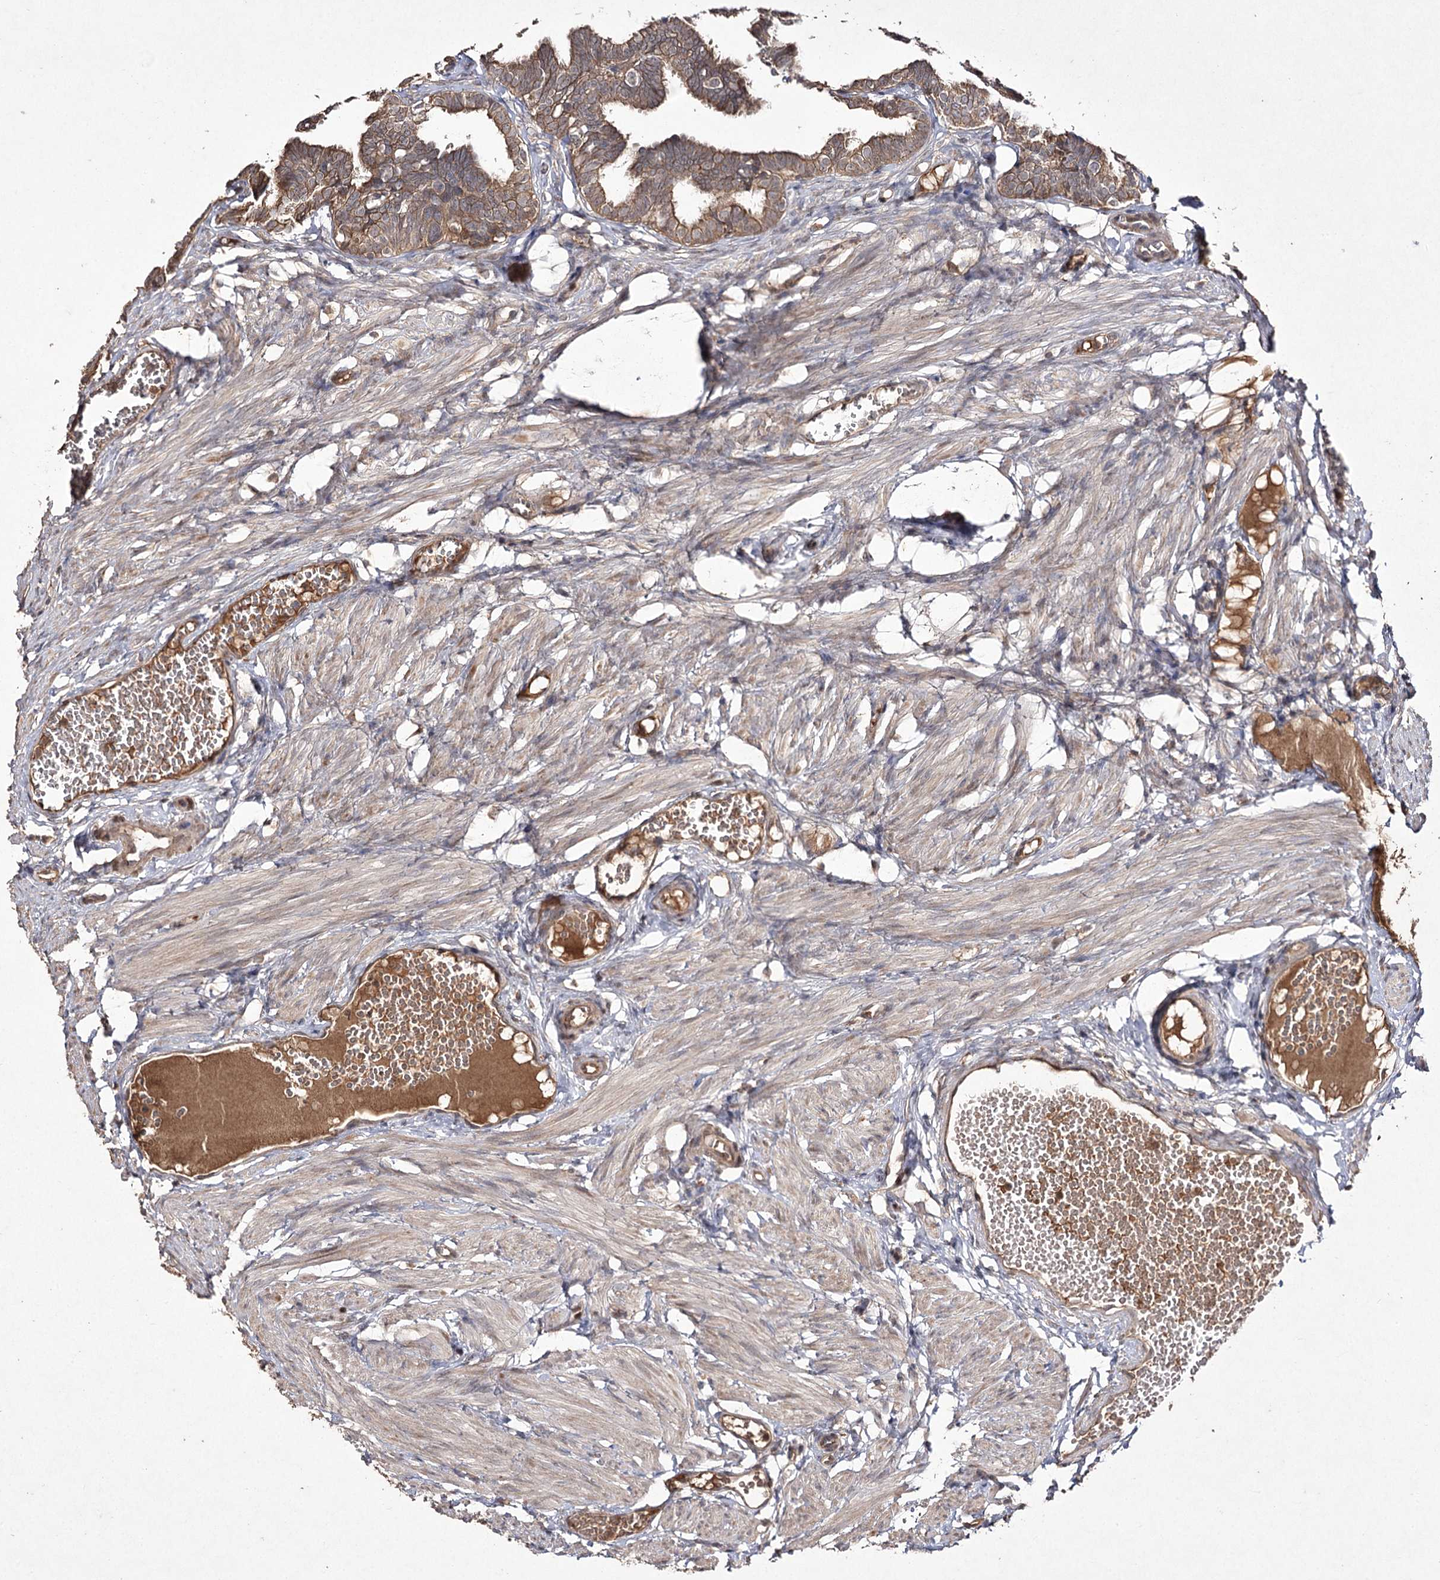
{"staining": {"intensity": "moderate", "quantity": ">75%", "location": "cytoplasmic/membranous"}, "tissue": "fallopian tube", "cell_type": "Glandular cells", "image_type": "normal", "snomed": [{"axis": "morphology", "description": "Normal tissue, NOS"}, {"axis": "topography", "description": "Fallopian tube"}, {"axis": "topography", "description": "Ovary"}], "caption": "Fallopian tube stained with DAB IHC reveals medium levels of moderate cytoplasmic/membranous staining in approximately >75% of glandular cells.", "gene": "FANCL", "patient": {"sex": "female", "age": 23}}